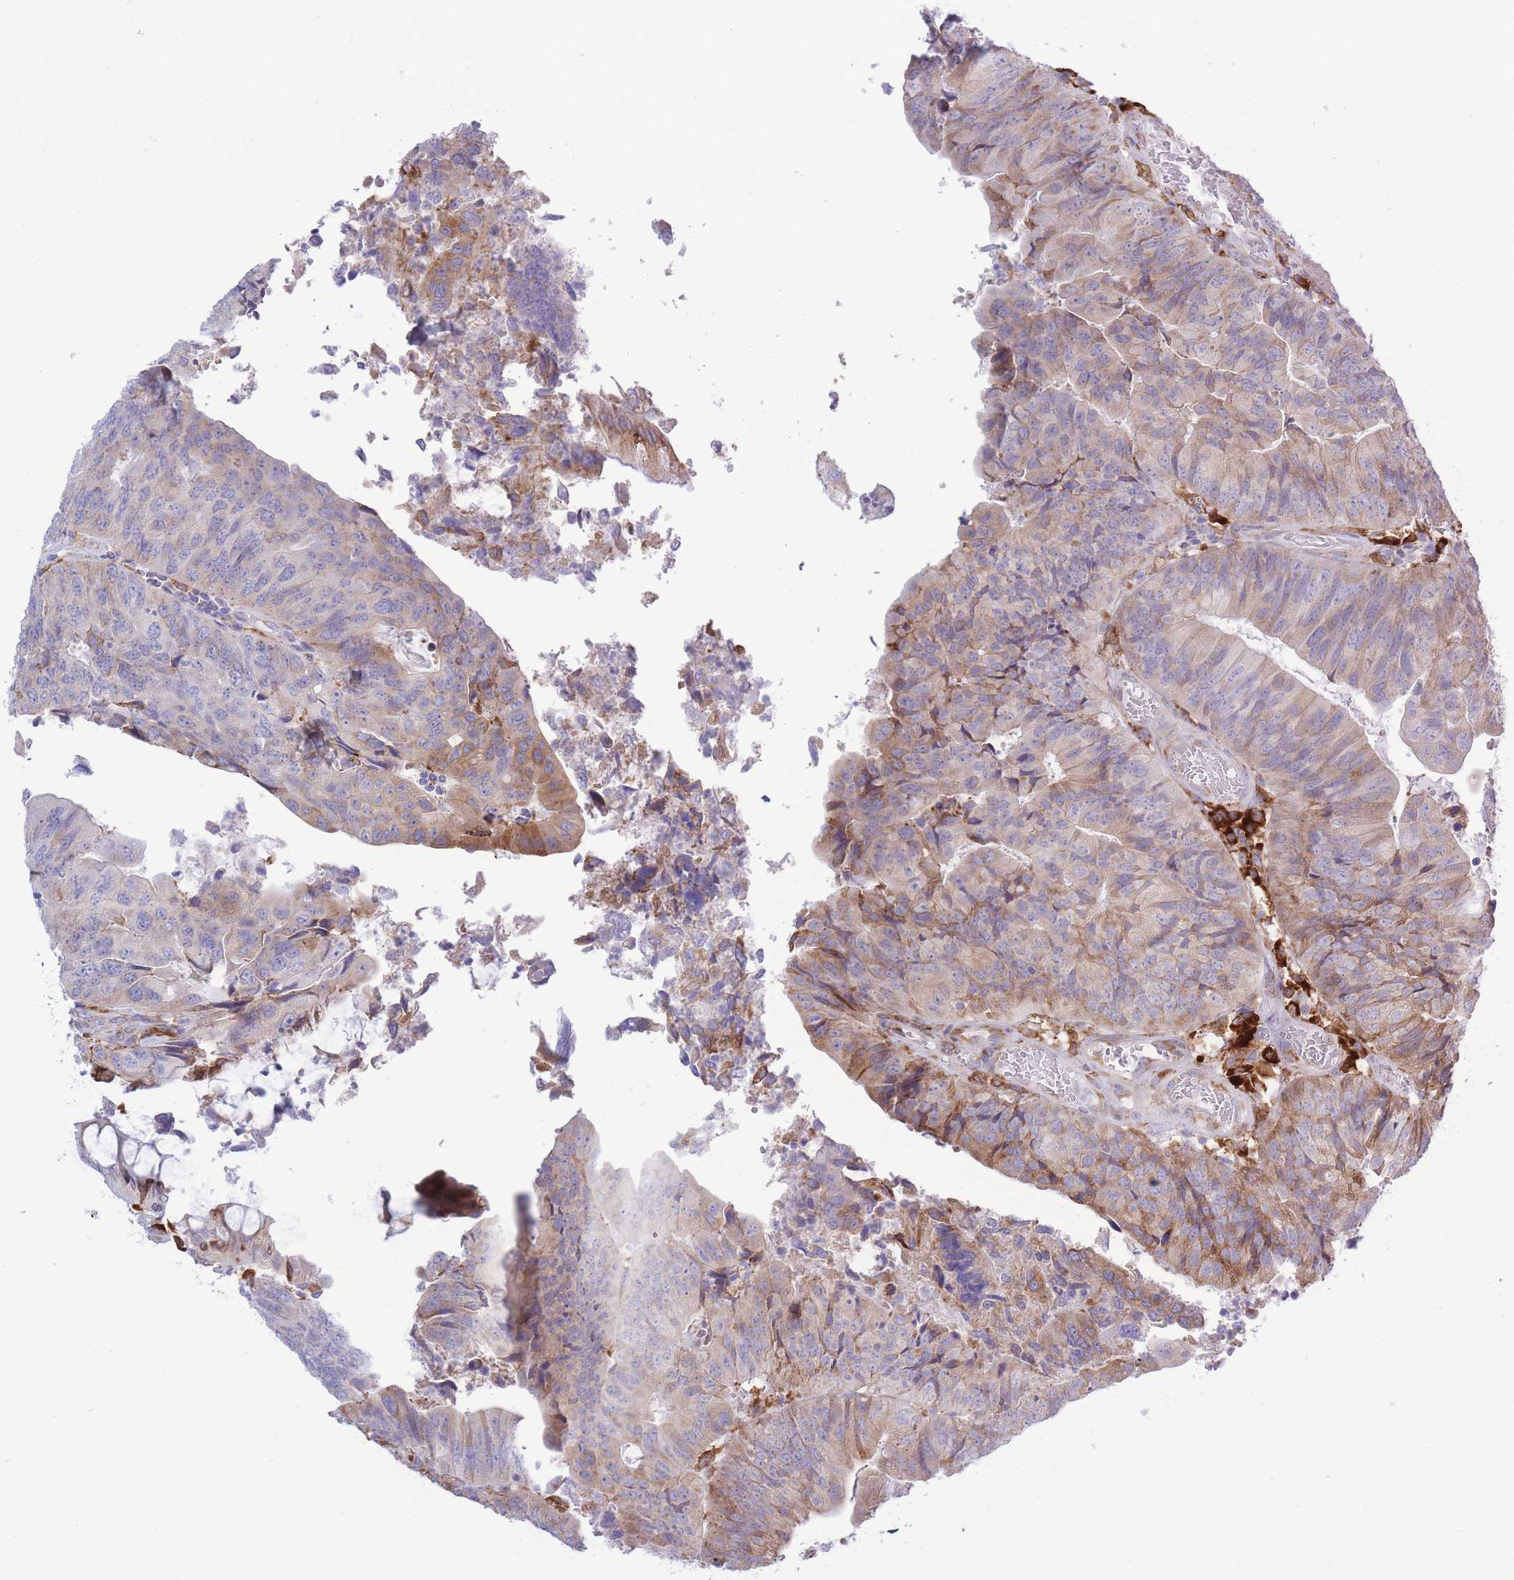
{"staining": {"intensity": "moderate", "quantity": "<25%", "location": "cytoplasmic/membranous"}, "tissue": "colorectal cancer", "cell_type": "Tumor cells", "image_type": "cancer", "snomed": [{"axis": "morphology", "description": "Adenocarcinoma, NOS"}, {"axis": "topography", "description": "Colon"}], "caption": "Immunohistochemical staining of human adenocarcinoma (colorectal) shows low levels of moderate cytoplasmic/membranous staining in about <25% of tumor cells. (Stains: DAB in brown, nuclei in blue, Microscopy: brightfield microscopy at high magnification).", "gene": "MYDGF", "patient": {"sex": "female", "age": 67}}